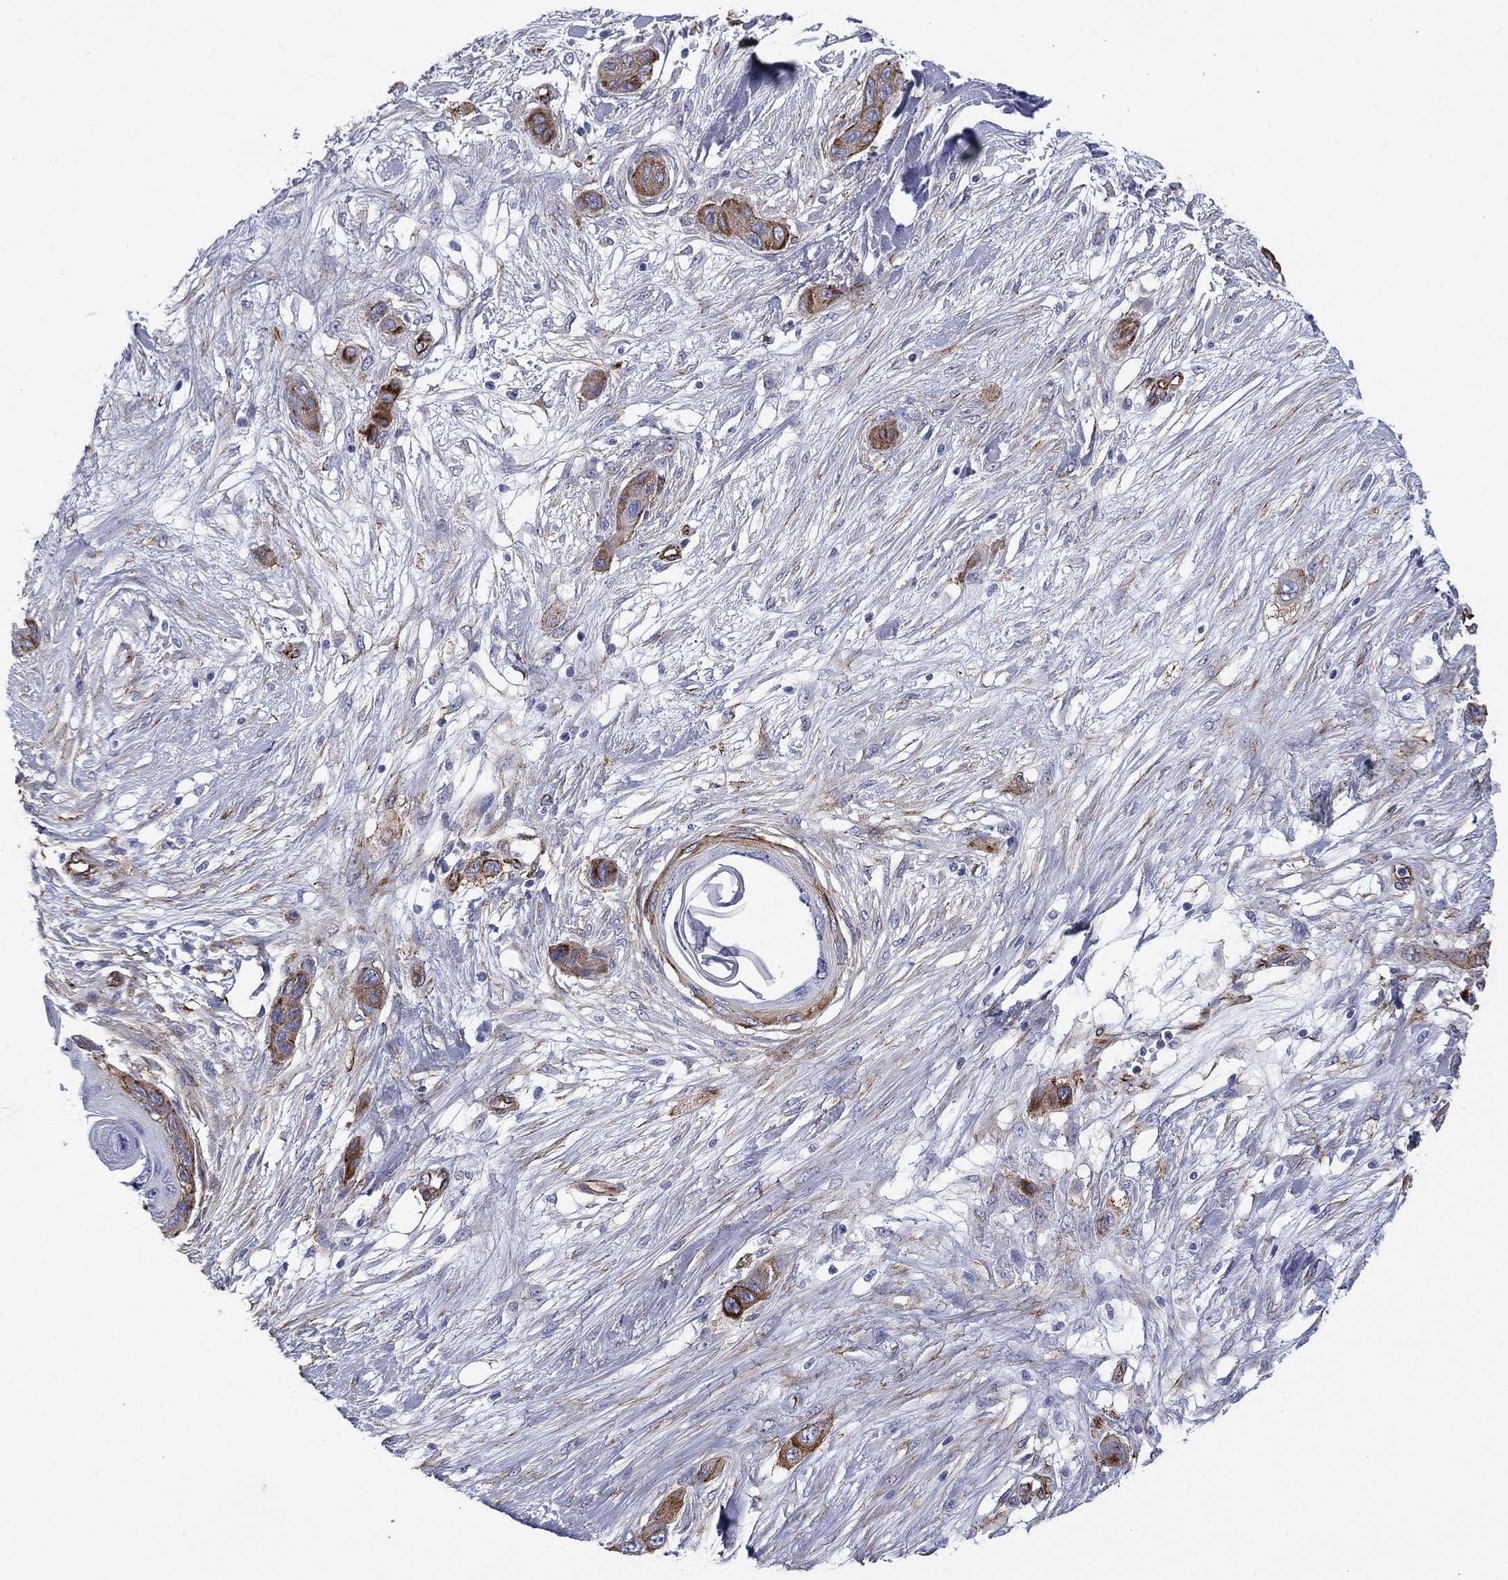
{"staining": {"intensity": "moderate", "quantity": "25%-75%", "location": "cytoplasmic/membranous"}, "tissue": "skin cancer", "cell_type": "Tumor cells", "image_type": "cancer", "snomed": [{"axis": "morphology", "description": "Squamous cell carcinoma, NOS"}, {"axis": "topography", "description": "Skin"}], "caption": "Human squamous cell carcinoma (skin) stained with a protein marker exhibits moderate staining in tumor cells.", "gene": "CAVIN3", "patient": {"sex": "male", "age": 79}}